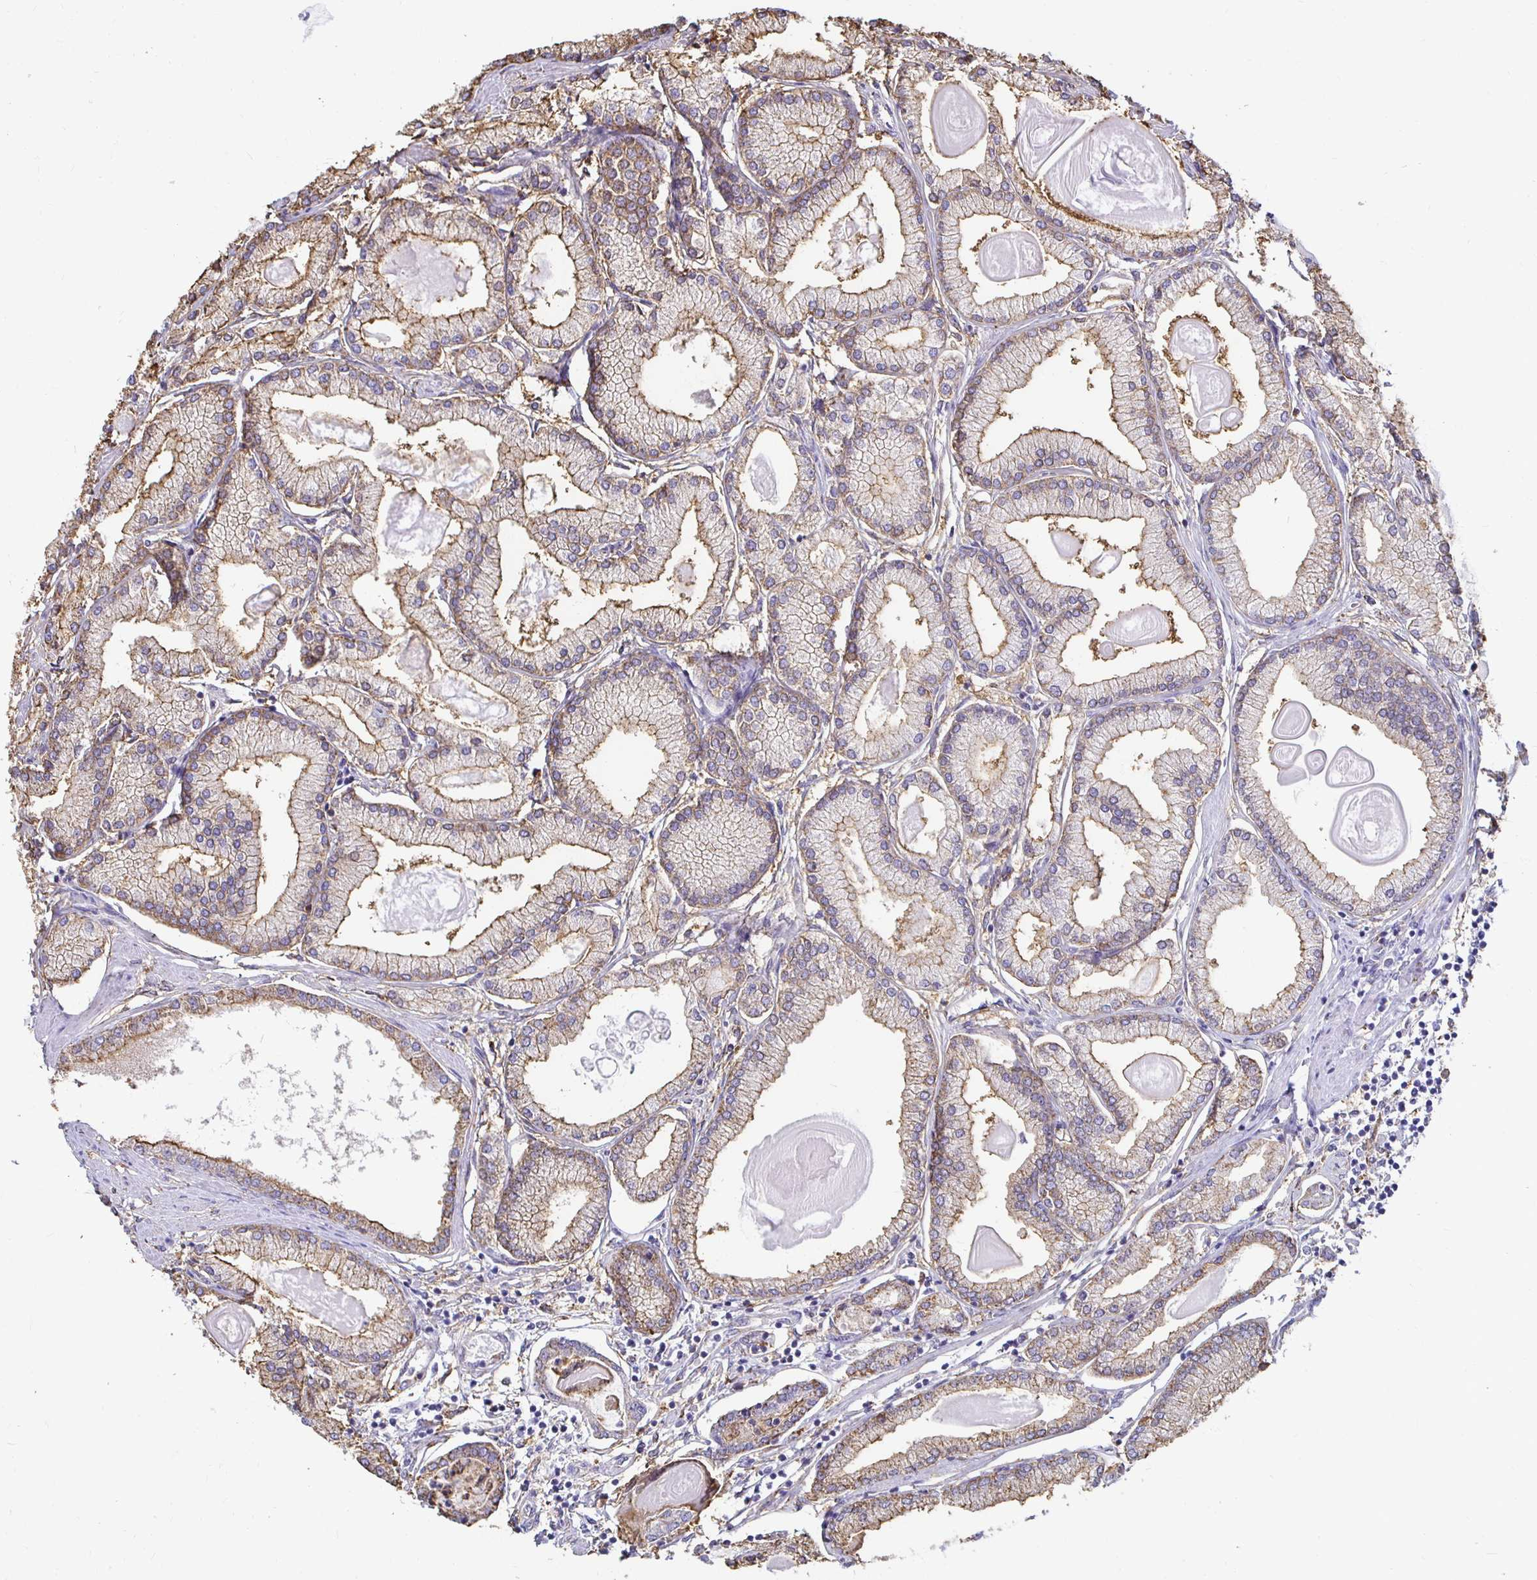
{"staining": {"intensity": "weak", "quantity": "25%-75%", "location": "cytoplasmic/membranous"}, "tissue": "prostate cancer", "cell_type": "Tumor cells", "image_type": "cancer", "snomed": [{"axis": "morphology", "description": "Adenocarcinoma, High grade"}, {"axis": "topography", "description": "Prostate"}], "caption": "Immunohistochemistry (IHC) photomicrograph of neoplastic tissue: prostate cancer (high-grade adenocarcinoma) stained using IHC displays low levels of weak protein expression localized specifically in the cytoplasmic/membranous of tumor cells, appearing as a cytoplasmic/membranous brown color.", "gene": "TAS1R3", "patient": {"sex": "male", "age": 68}}